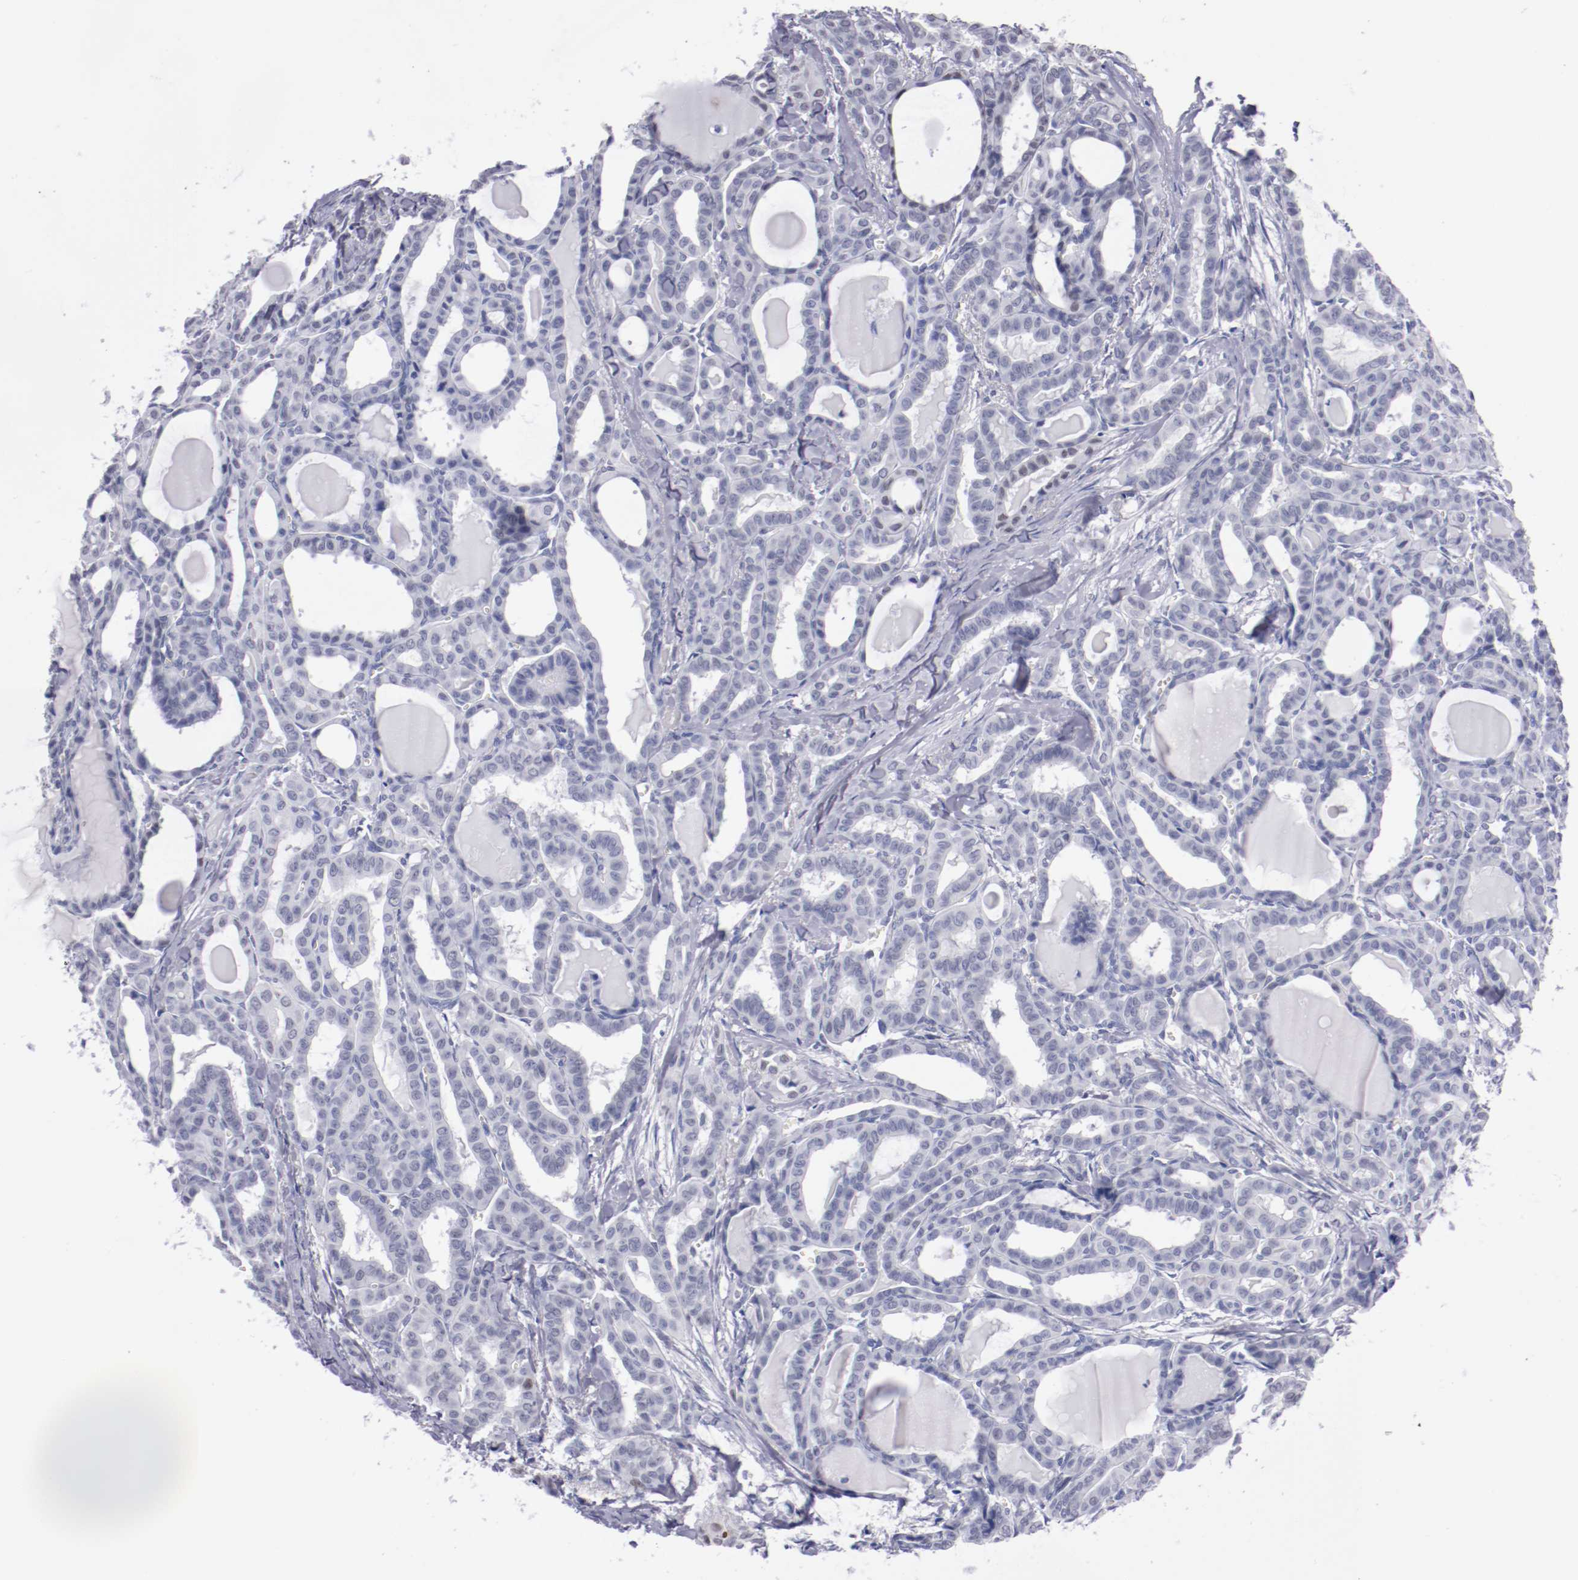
{"staining": {"intensity": "negative", "quantity": "none", "location": "none"}, "tissue": "thyroid cancer", "cell_type": "Tumor cells", "image_type": "cancer", "snomed": [{"axis": "morphology", "description": "Carcinoma, NOS"}, {"axis": "topography", "description": "Thyroid gland"}], "caption": "Immunohistochemistry of human thyroid carcinoma reveals no positivity in tumor cells.", "gene": "HNF1B", "patient": {"sex": "female", "age": 91}}